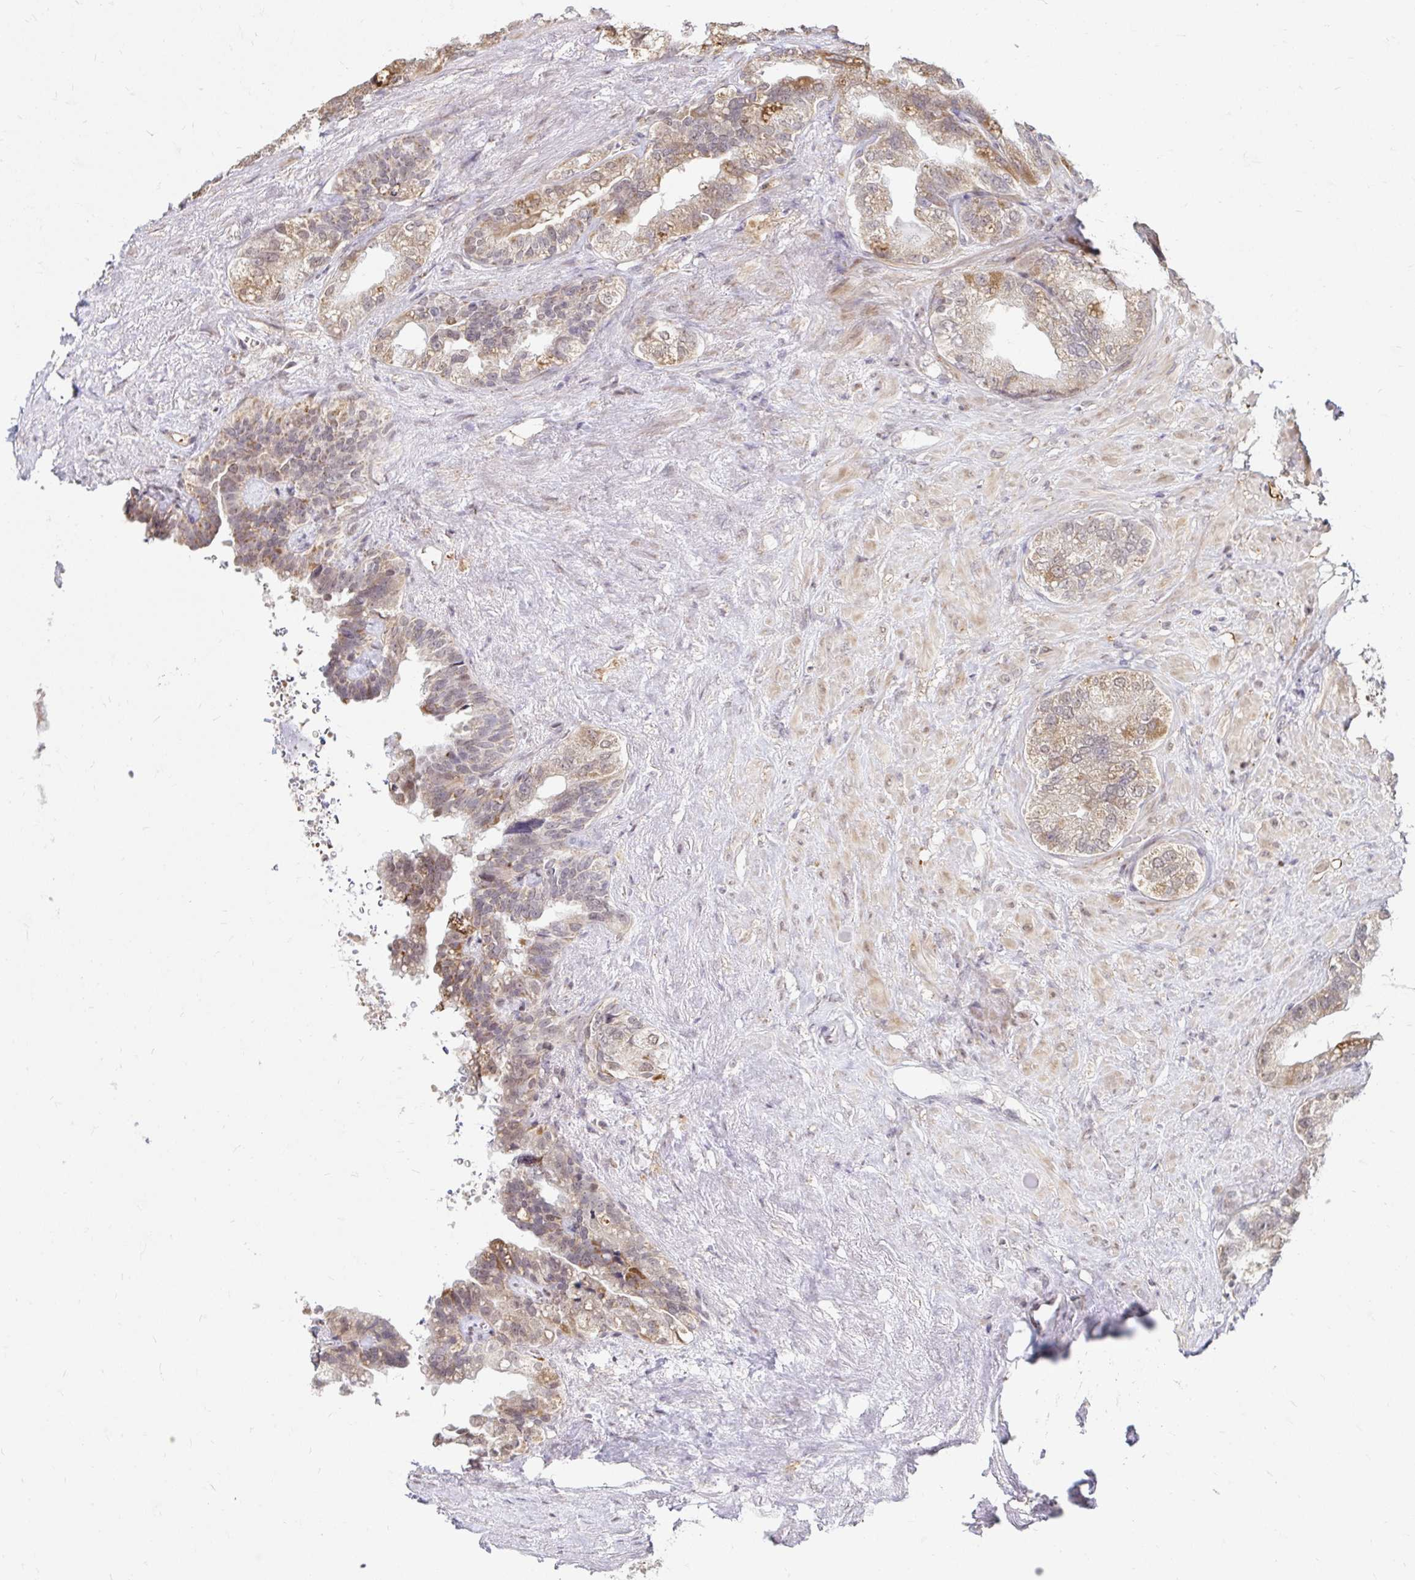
{"staining": {"intensity": "moderate", "quantity": "25%-75%", "location": "cytoplasmic/membranous"}, "tissue": "seminal vesicle", "cell_type": "Glandular cells", "image_type": "normal", "snomed": [{"axis": "morphology", "description": "Normal tissue, NOS"}, {"axis": "topography", "description": "Seminal veicle"}, {"axis": "topography", "description": "Peripheral nerve tissue"}], "caption": "Glandular cells reveal medium levels of moderate cytoplasmic/membranous positivity in about 25%-75% of cells in normal seminal vesicle. The protein of interest is shown in brown color, while the nuclei are stained blue.", "gene": "TIMM50", "patient": {"sex": "male", "age": 76}}